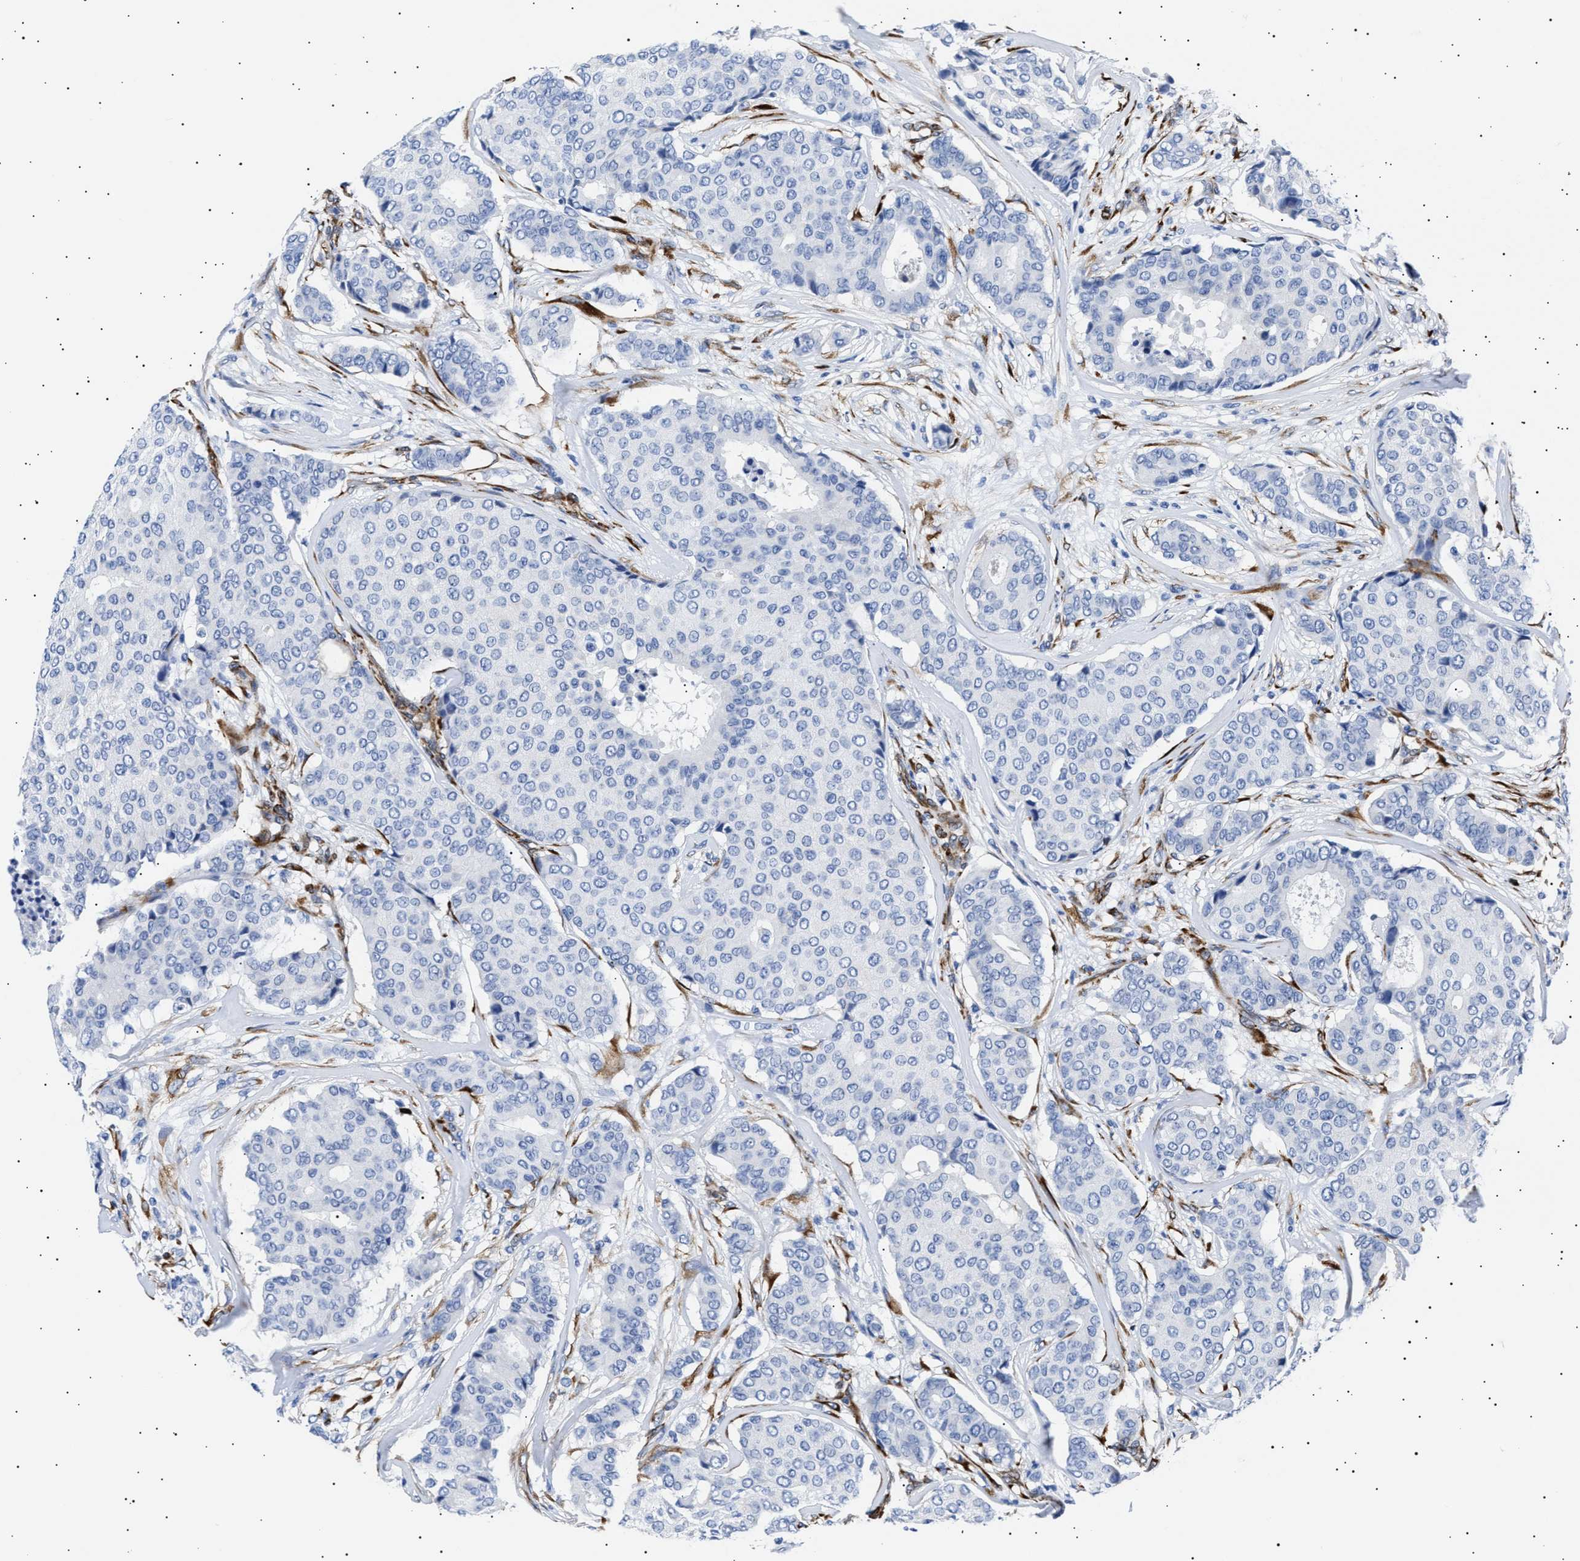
{"staining": {"intensity": "negative", "quantity": "none", "location": "none"}, "tissue": "breast cancer", "cell_type": "Tumor cells", "image_type": "cancer", "snomed": [{"axis": "morphology", "description": "Duct carcinoma"}, {"axis": "topography", "description": "Breast"}], "caption": "The image shows no staining of tumor cells in breast cancer.", "gene": "HEMGN", "patient": {"sex": "female", "age": 75}}